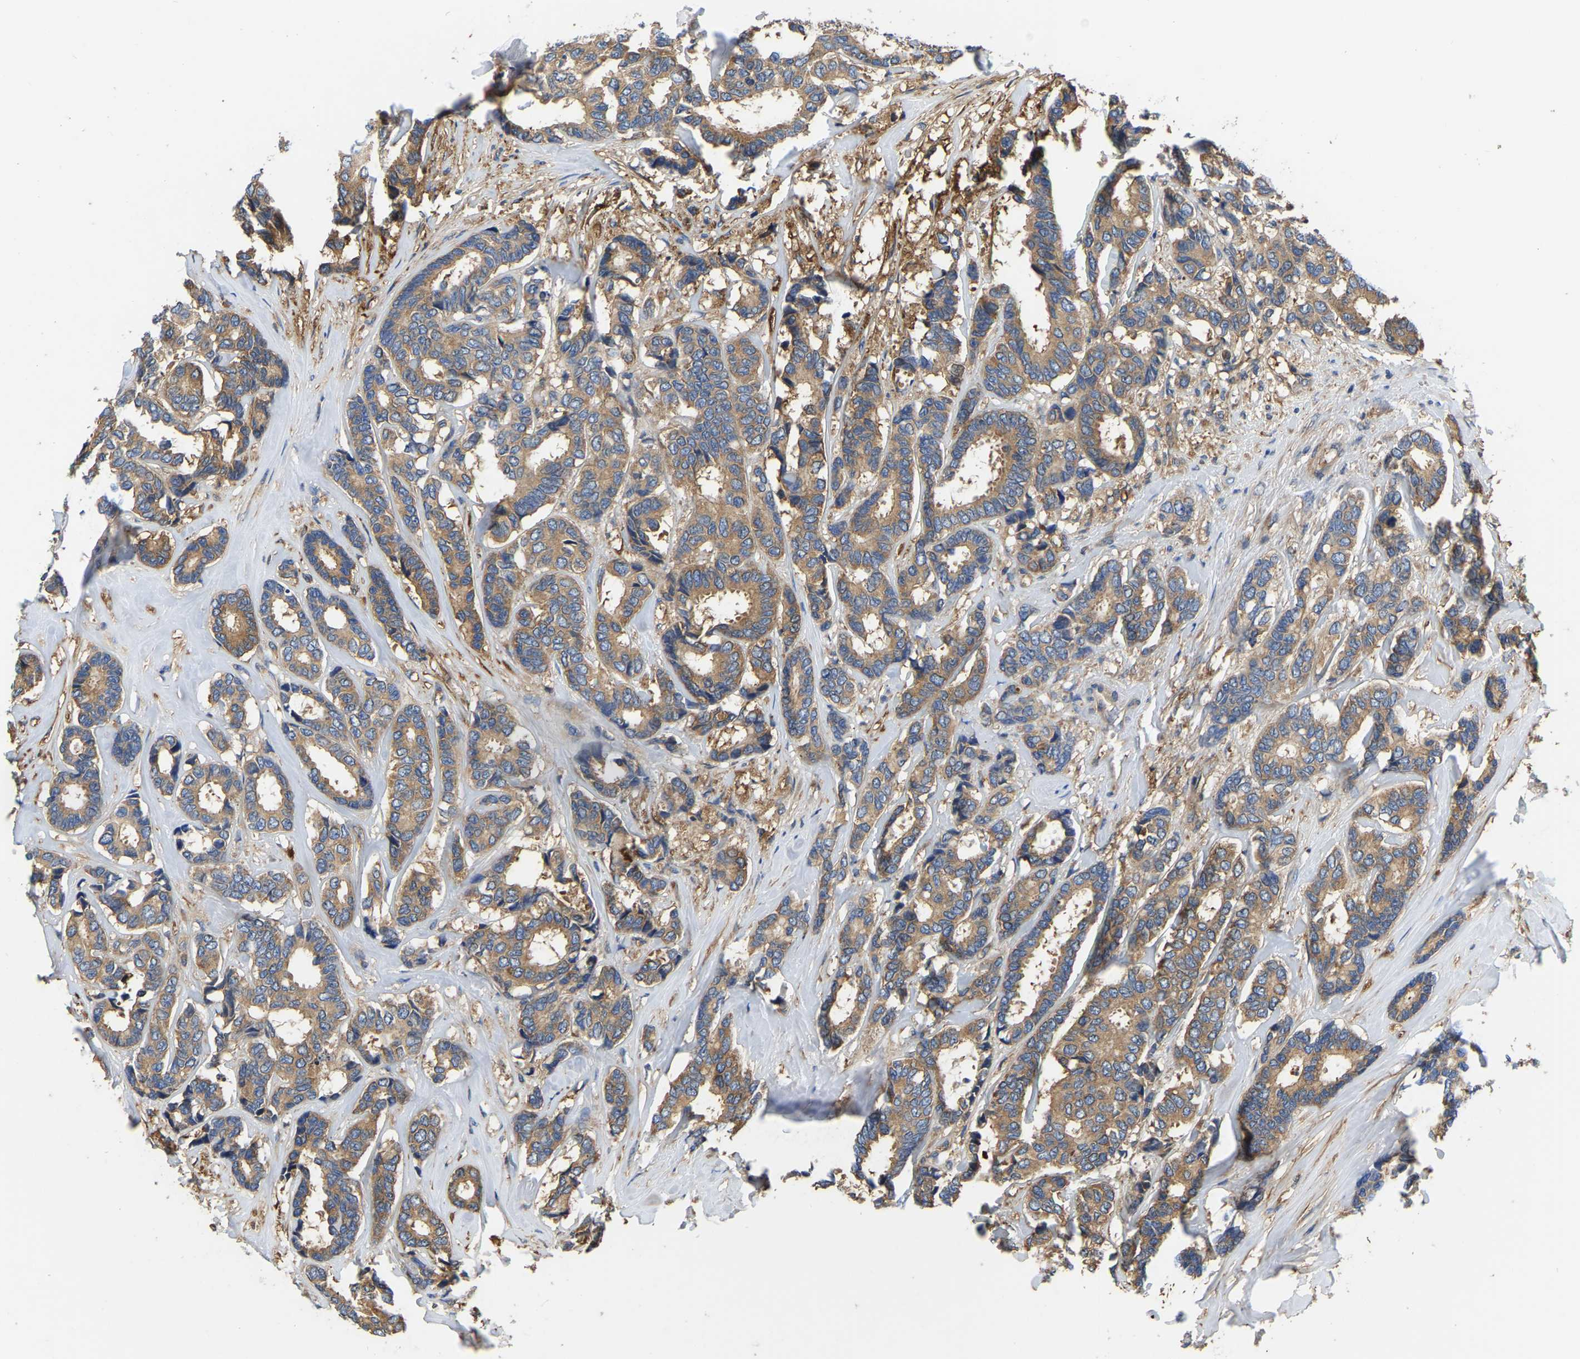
{"staining": {"intensity": "moderate", "quantity": ">75%", "location": "cytoplasmic/membranous"}, "tissue": "breast cancer", "cell_type": "Tumor cells", "image_type": "cancer", "snomed": [{"axis": "morphology", "description": "Duct carcinoma"}, {"axis": "topography", "description": "Breast"}], "caption": "Tumor cells demonstrate medium levels of moderate cytoplasmic/membranous staining in approximately >75% of cells in breast cancer (infiltrating ductal carcinoma).", "gene": "GARS1", "patient": {"sex": "female", "age": 87}}